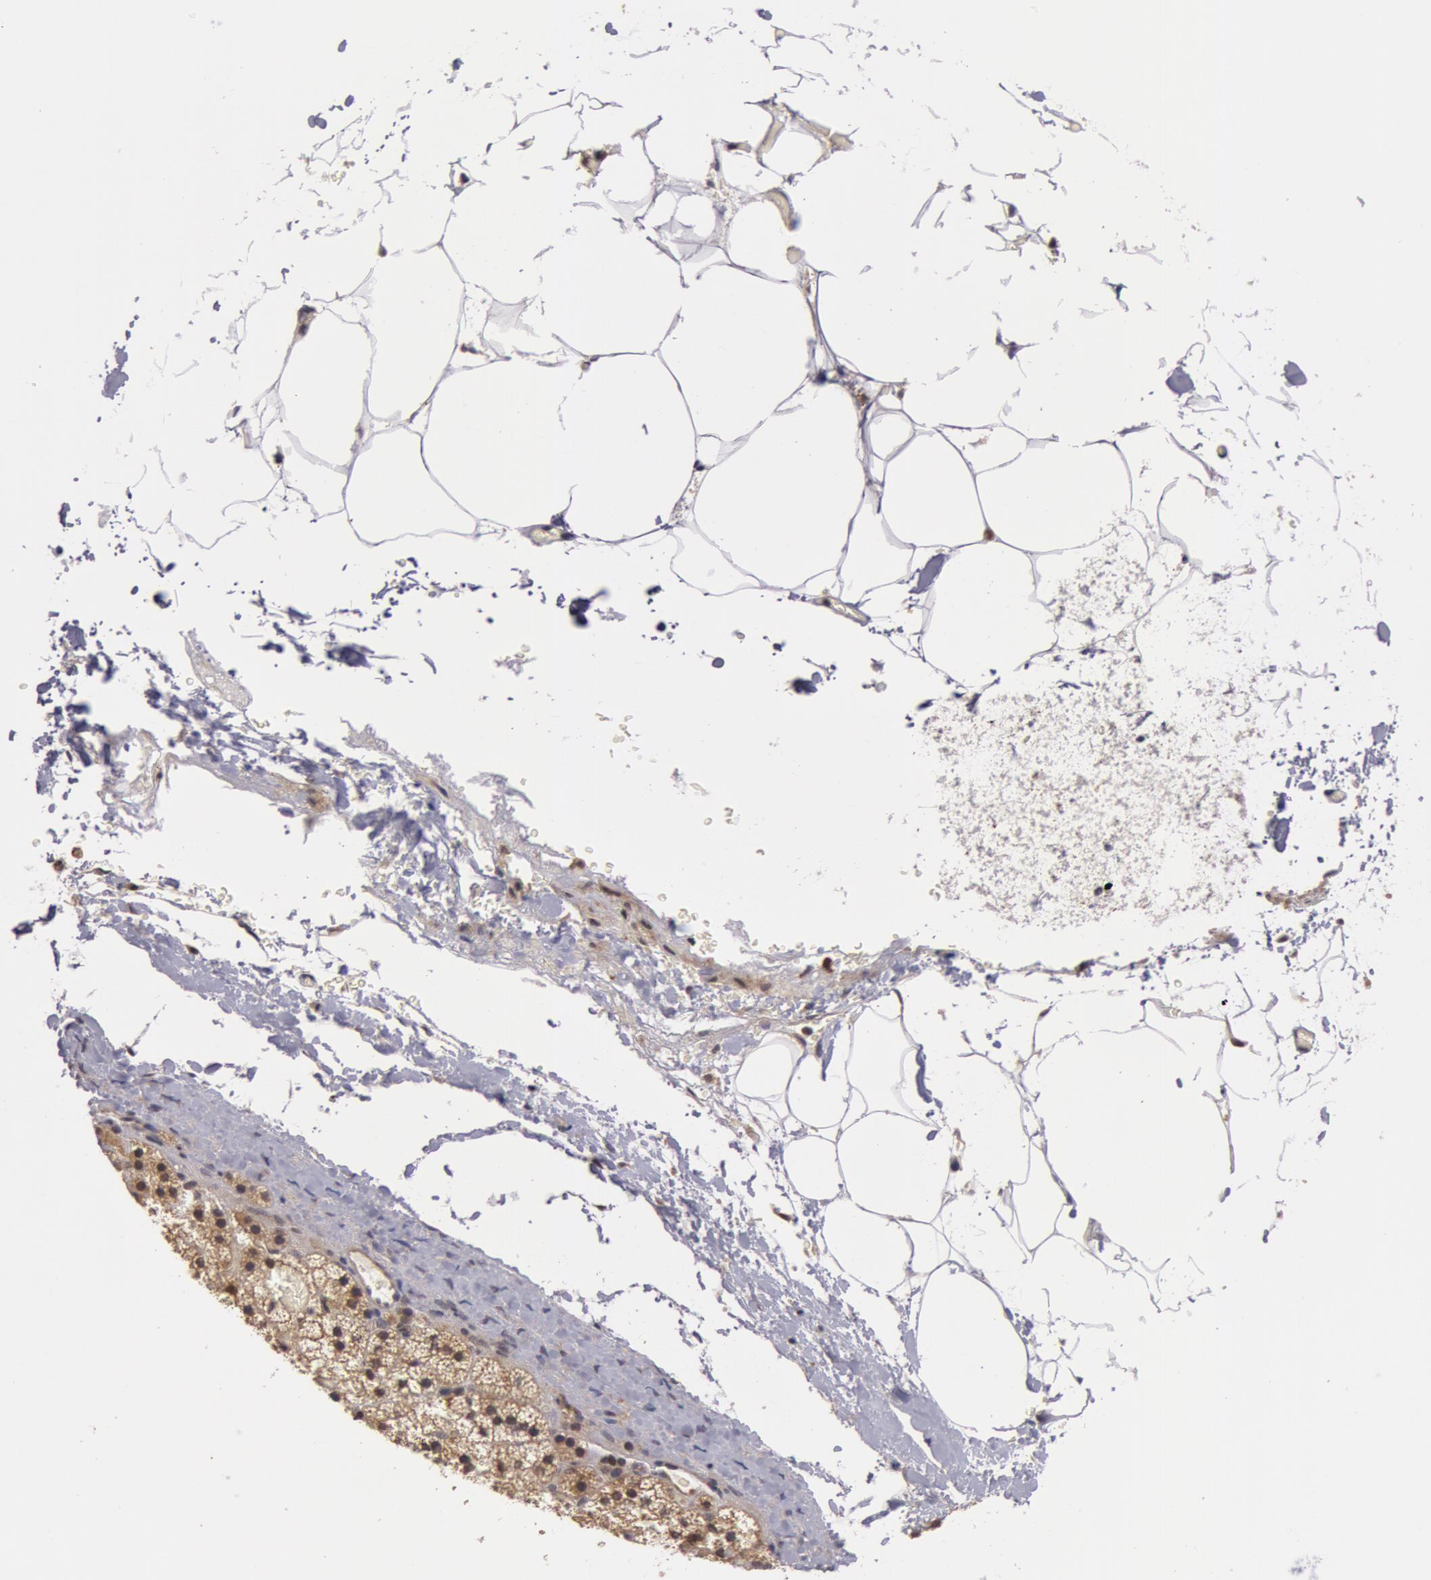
{"staining": {"intensity": "weak", "quantity": "<25%", "location": "cytoplasmic/membranous"}, "tissue": "adrenal gland", "cell_type": "Glandular cells", "image_type": "normal", "snomed": [{"axis": "morphology", "description": "Normal tissue, NOS"}, {"axis": "topography", "description": "Adrenal gland"}], "caption": "Protein analysis of unremarkable adrenal gland reveals no significant staining in glandular cells.", "gene": "ZNF350", "patient": {"sex": "male", "age": 35}}